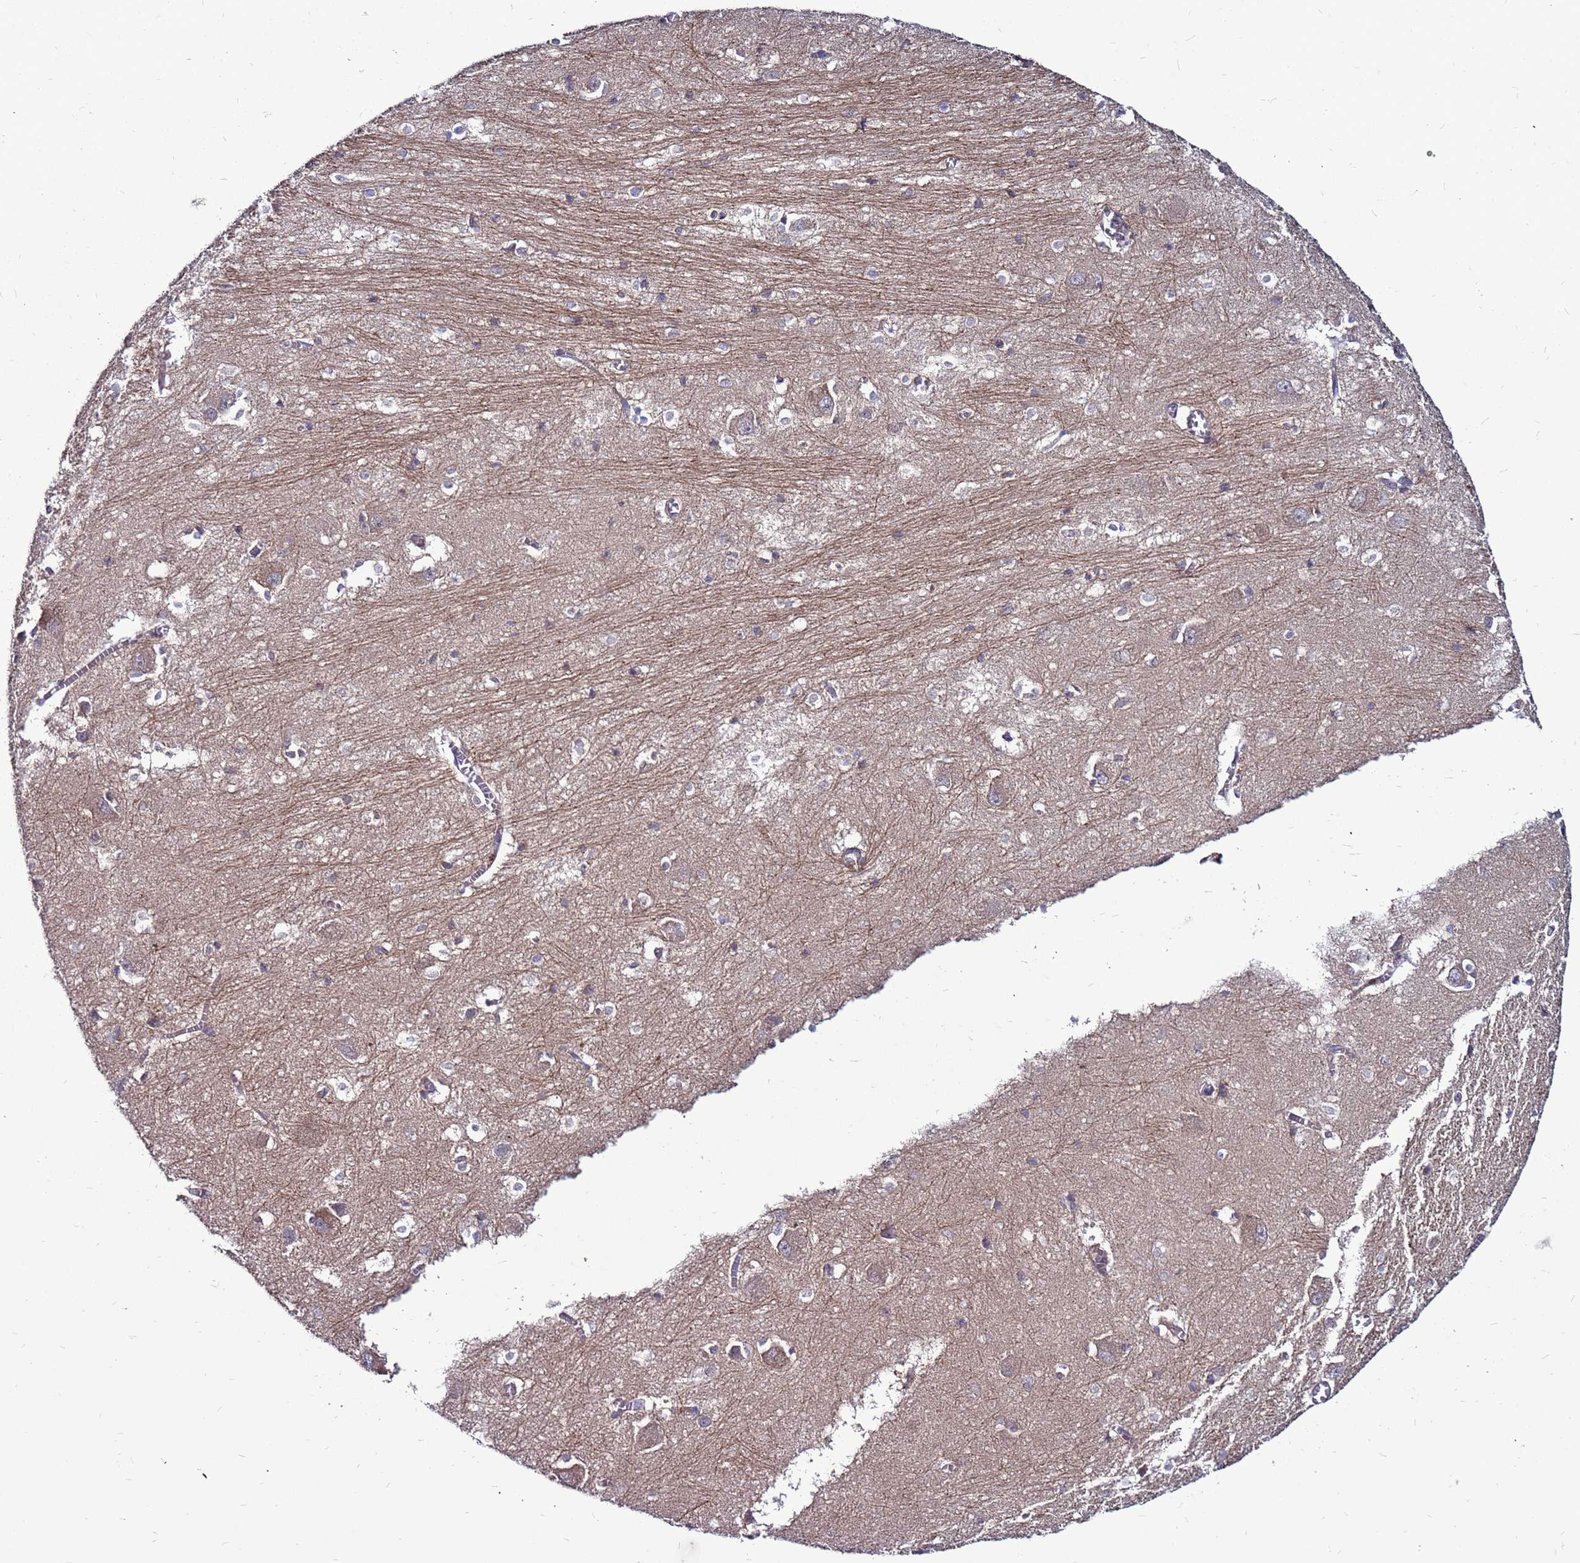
{"staining": {"intensity": "weak", "quantity": "<25%", "location": "cytoplasmic/membranous"}, "tissue": "caudate", "cell_type": "Glial cells", "image_type": "normal", "snomed": [{"axis": "morphology", "description": "Normal tissue, NOS"}, {"axis": "topography", "description": "Lateral ventricle wall"}], "caption": "High power microscopy photomicrograph of an immunohistochemistry (IHC) histopathology image of benign caudate, revealing no significant staining in glial cells. The staining is performed using DAB (3,3'-diaminobenzidine) brown chromogen with nuclei counter-stained in using hematoxylin.", "gene": "GPN3", "patient": {"sex": "male", "age": 37}}